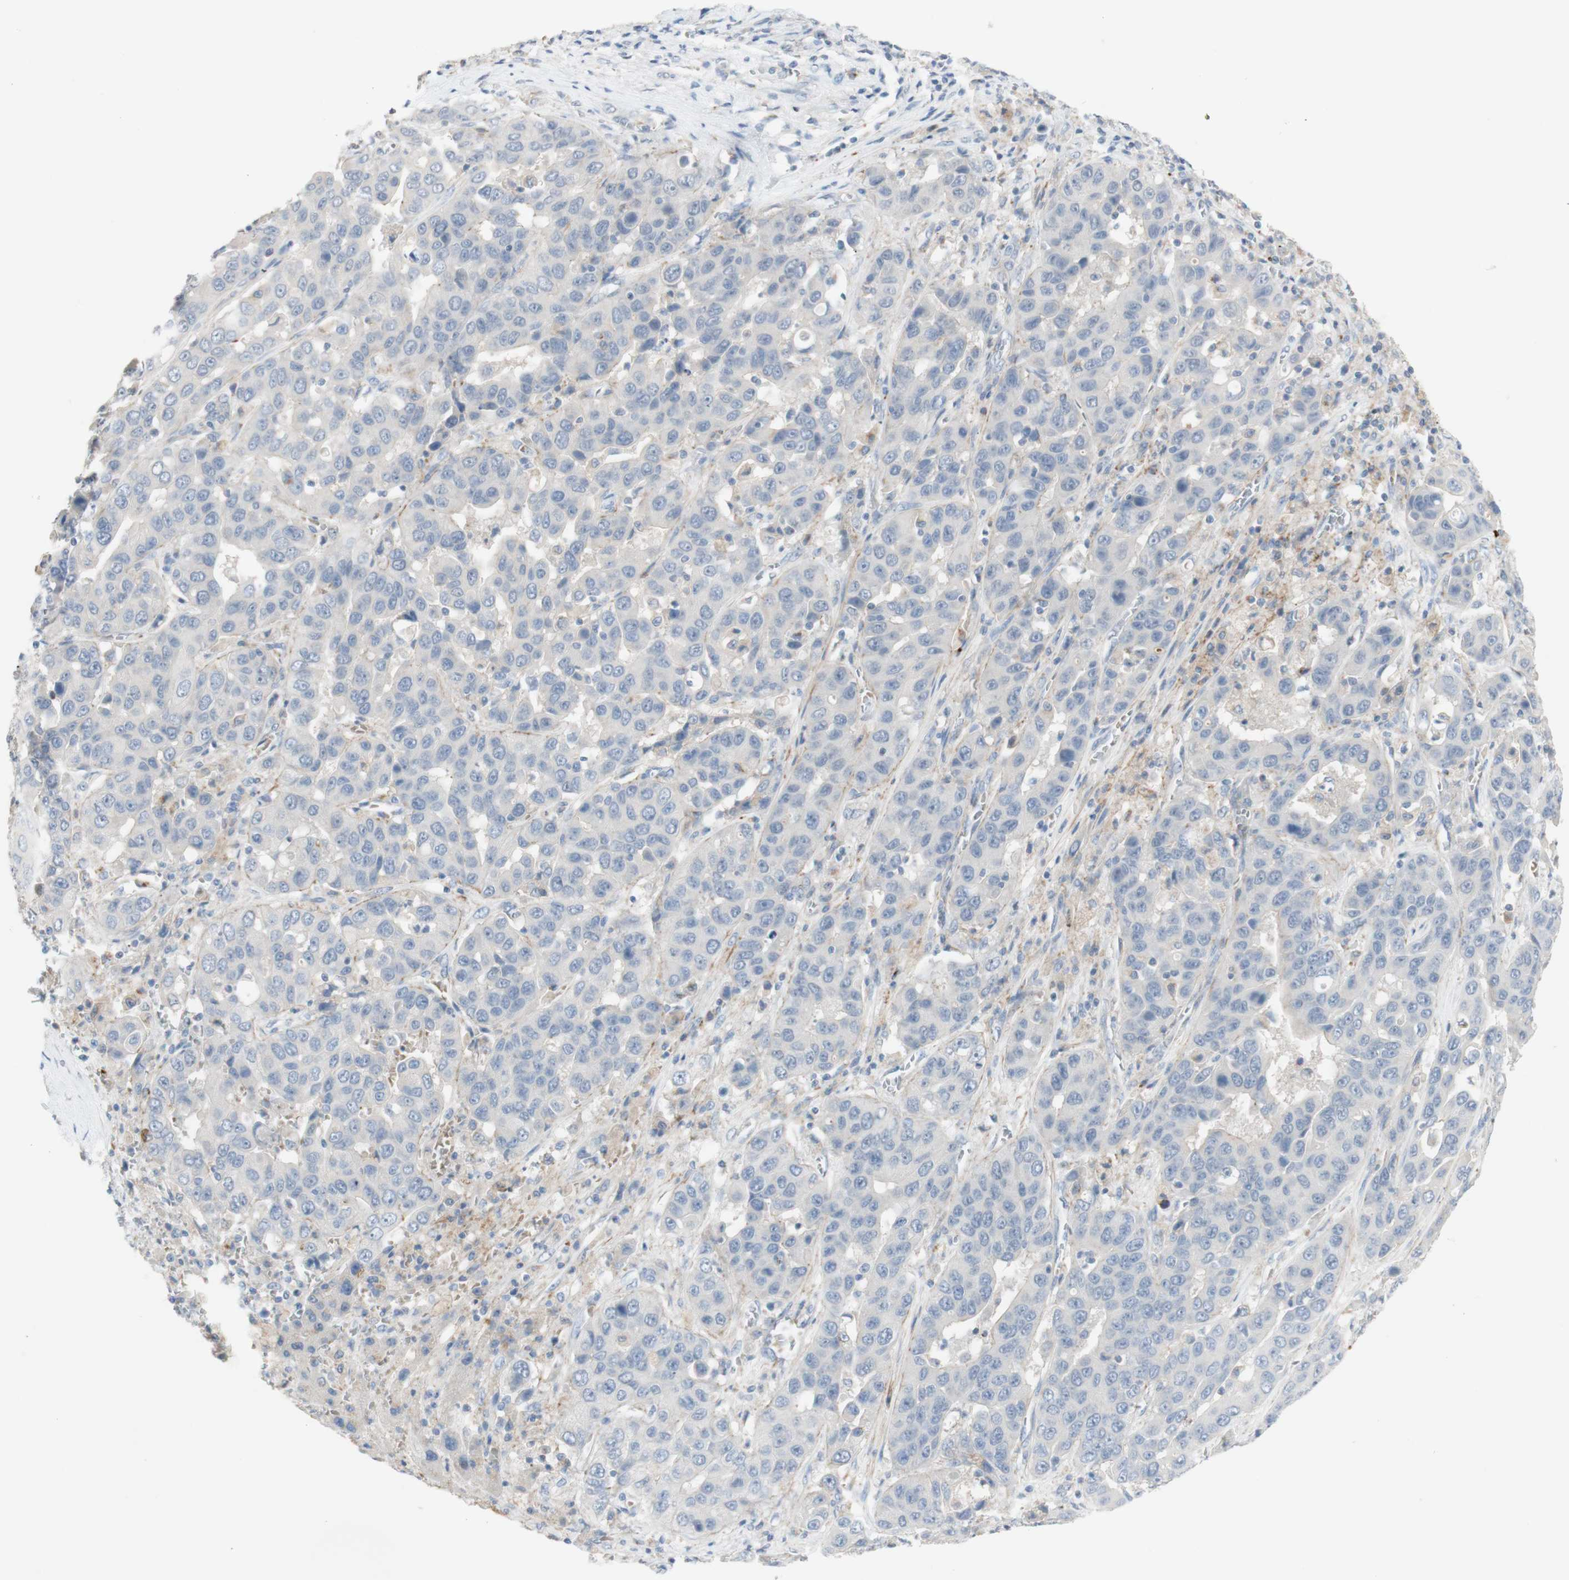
{"staining": {"intensity": "negative", "quantity": "none", "location": "none"}, "tissue": "liver cancer", "cell_type": "Tumor cells", "image_type": "cancer", "snomed": [{"axis": "morphology", "description": "Cholangiocarcinoma"}, {"axis": "topography", "description": "Liver"}], "caption": "The photomicrograph shows no staining of tumor cells in liver cancer.", "gene": "MANEA", "patient": {"sex": "female", "age": 52}}